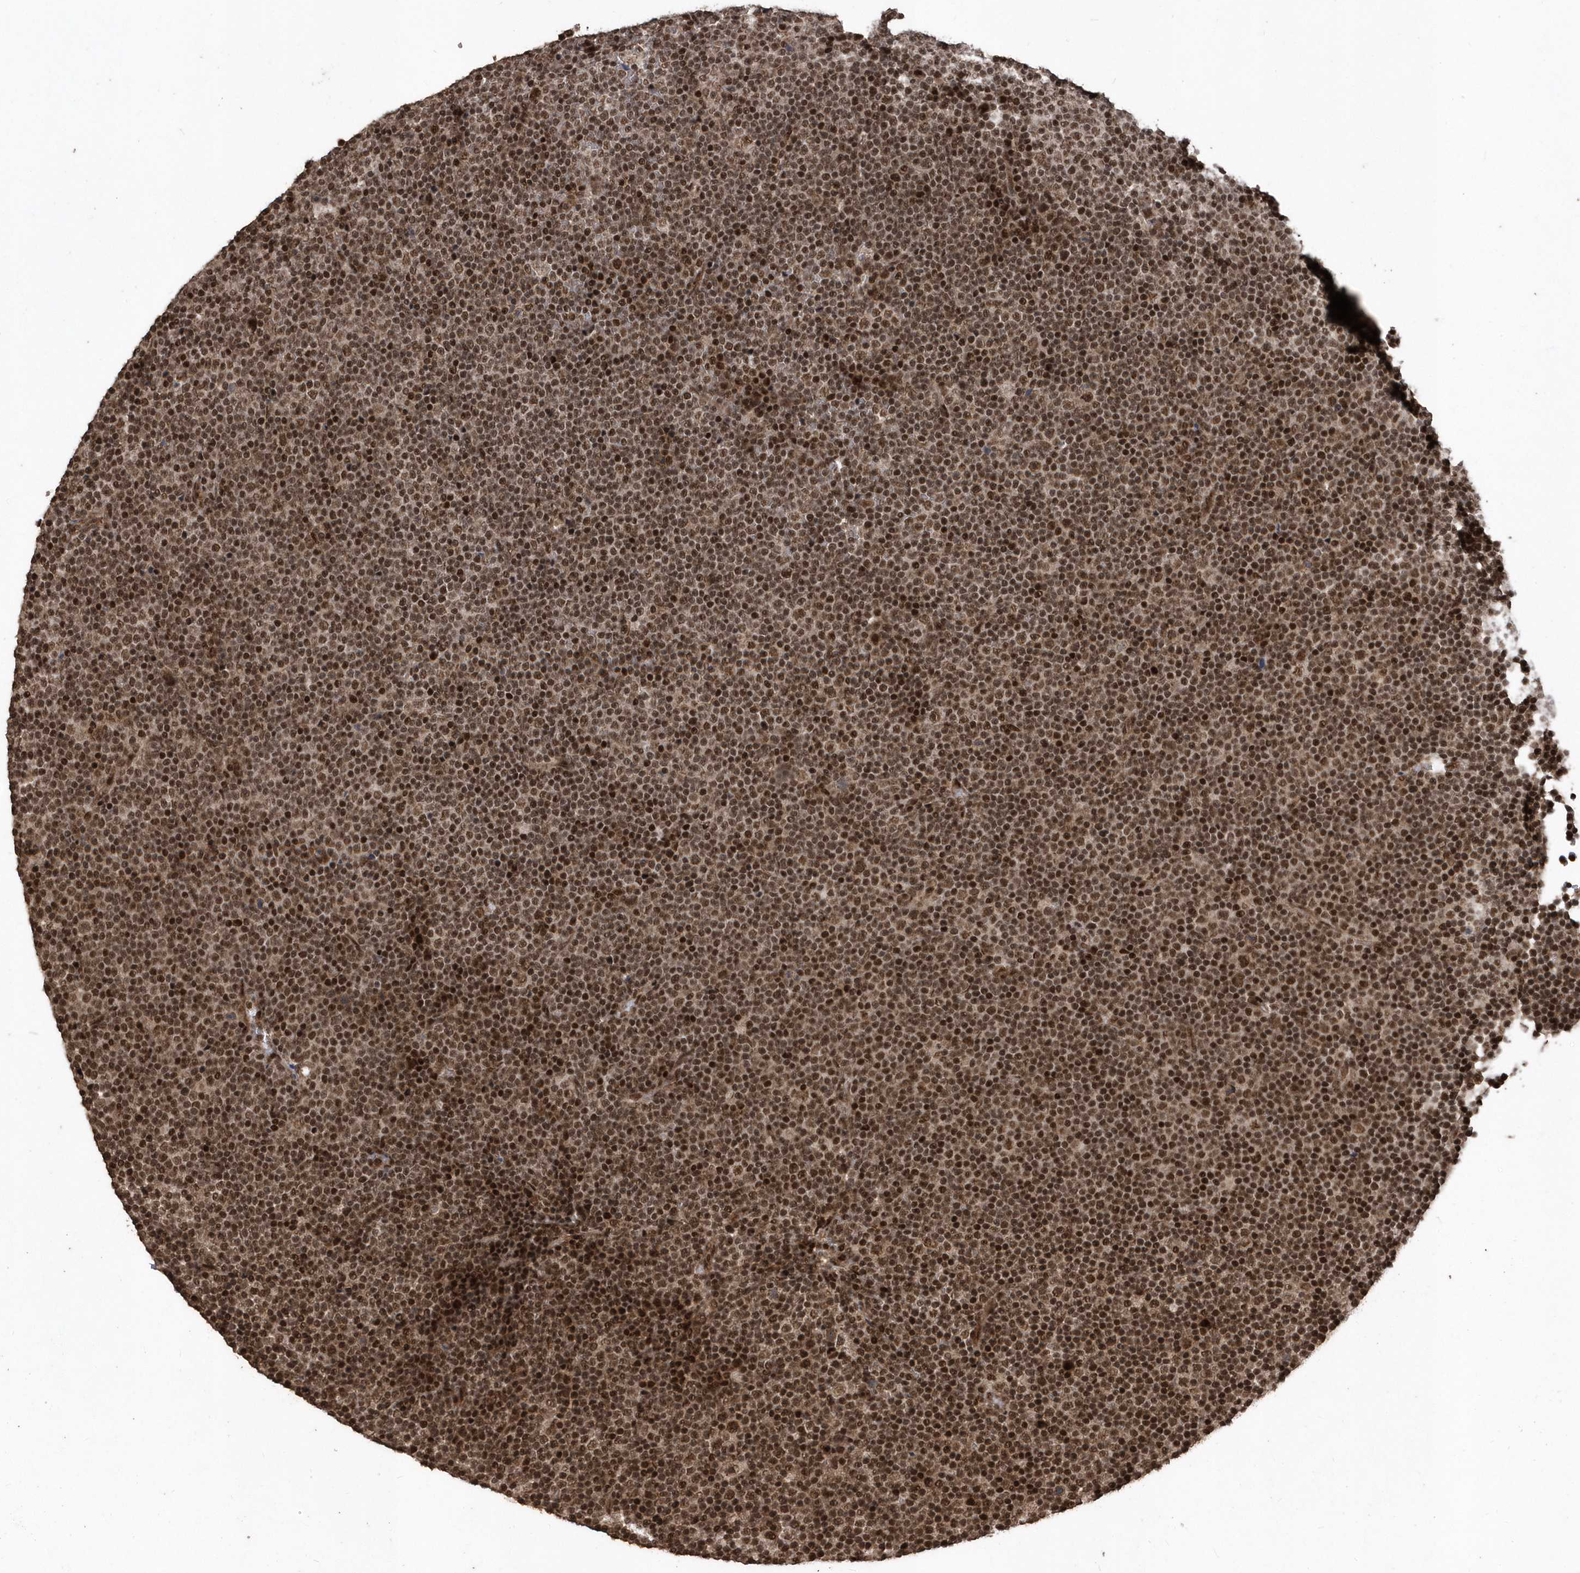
{"staining": {"intensity": "moderate", "quantity": ">75%", "location": "nuclear"}, "tissue": "lymphoma", "cell_type": "Tumor cells", "image_type": "cancer", "snomed": [{"axis": "morphology", "description": "Malignant lymphoma, non-Hodgkin's type, Low grade"}, {"axis": "topography", "description": "Lymph node"}], "caption": "A brown stain shows moderate nuclear positivity of a protein in human lymphoma tumor cells.", "gene": "INTS12", "patient": {"sex": "female", "age": 67}}